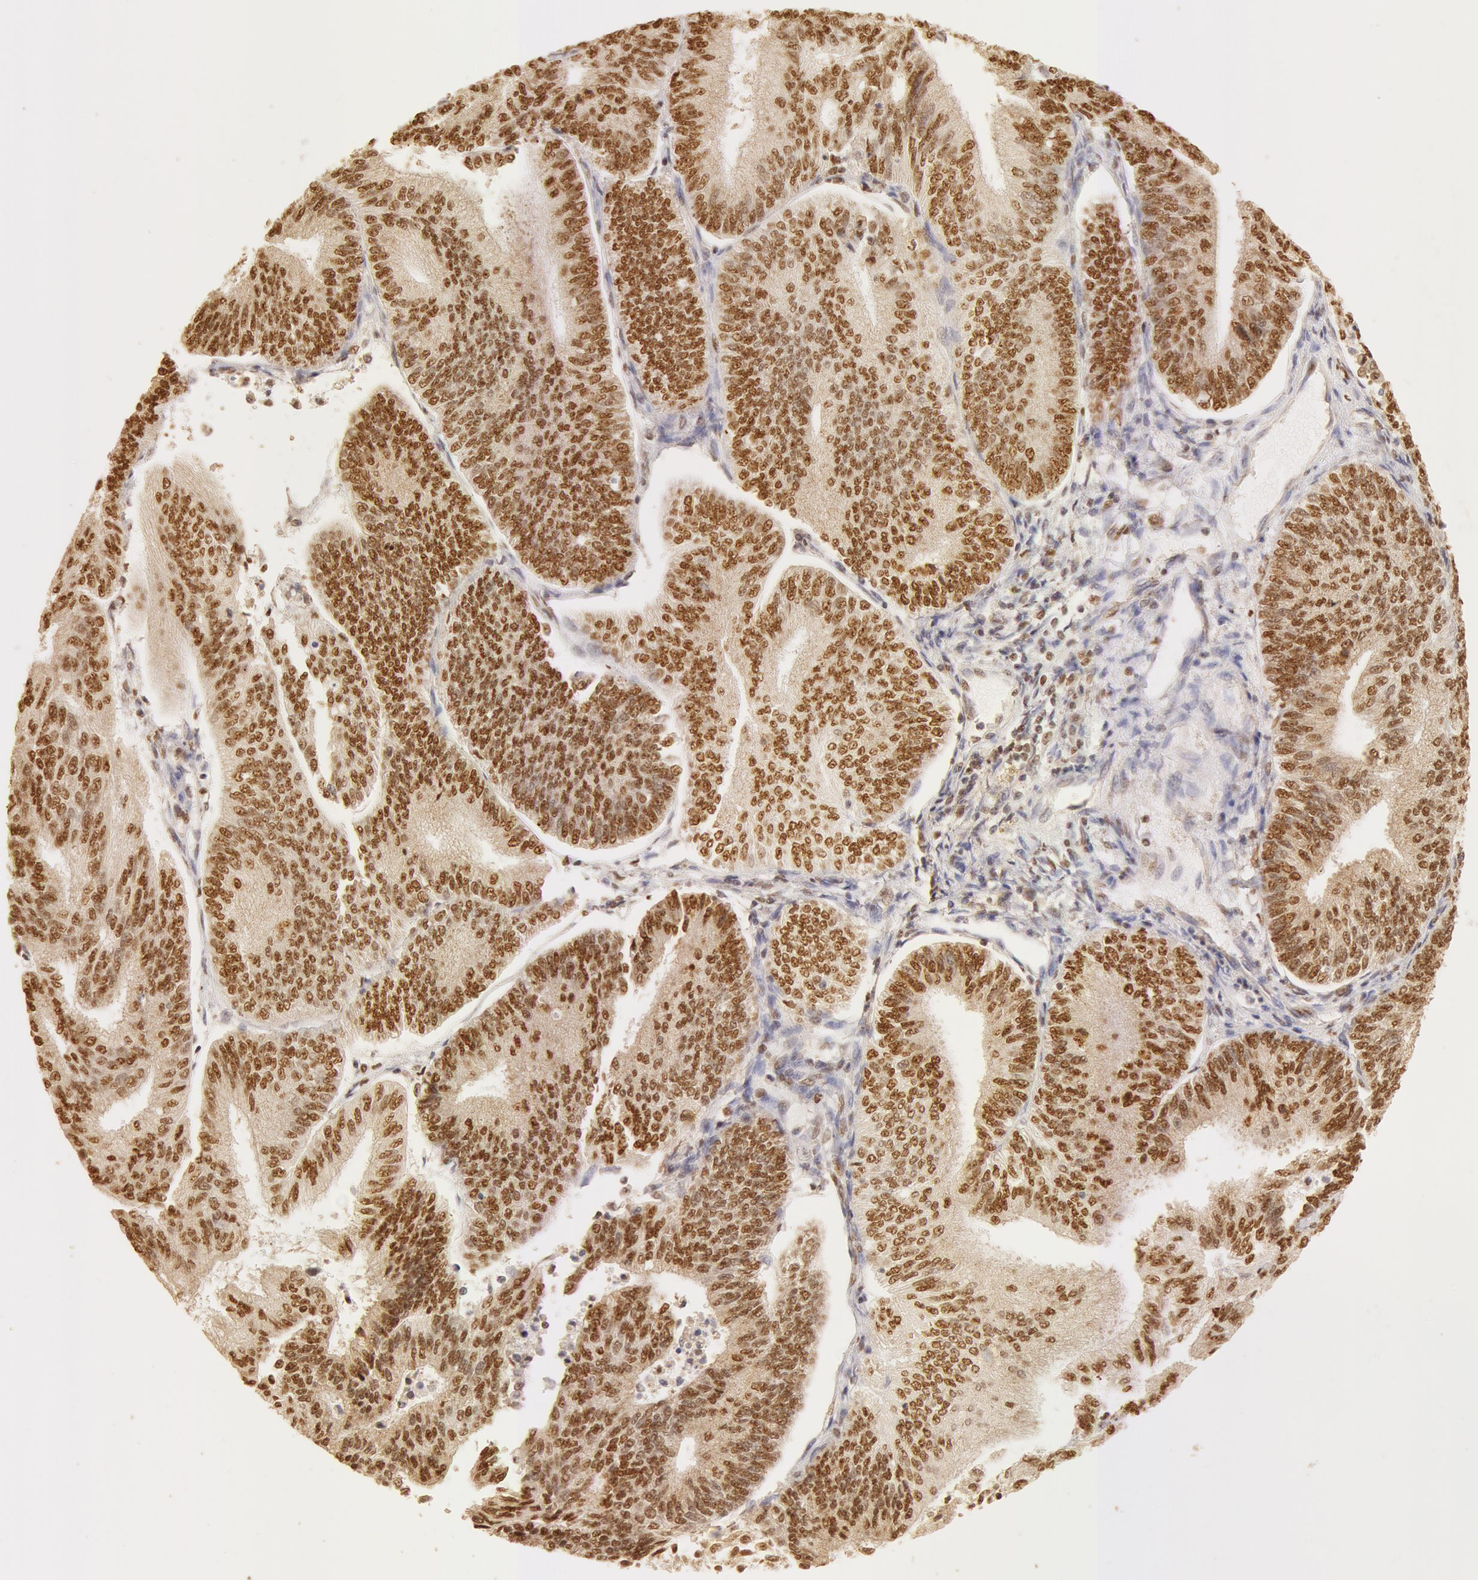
{"staining": {"intensity": "moderate", "quantity": ">75%", "location": "cytoplasmic/membranous,nuclear"}, "tissue": "endometrial cancer", "cell_type": "Tumor cells", "image_type": "cancer", "snomed": [{"axis": "morphology", "description": "Adenocarcinoma, NOS"}, {"axis": "topography", "description": "Endometrium"}], "caption": "This photomicrograph shows endometrial adenocarcinoma stained with IHC to label a protein in brown. The cytoplasmic/membranous and nuclear of tumor cells show moderate positivity for the protein. Nuclei are counter-stained blue.", "gene": "SNRNP70", "patient": {"sex": "female", "age": 55}}